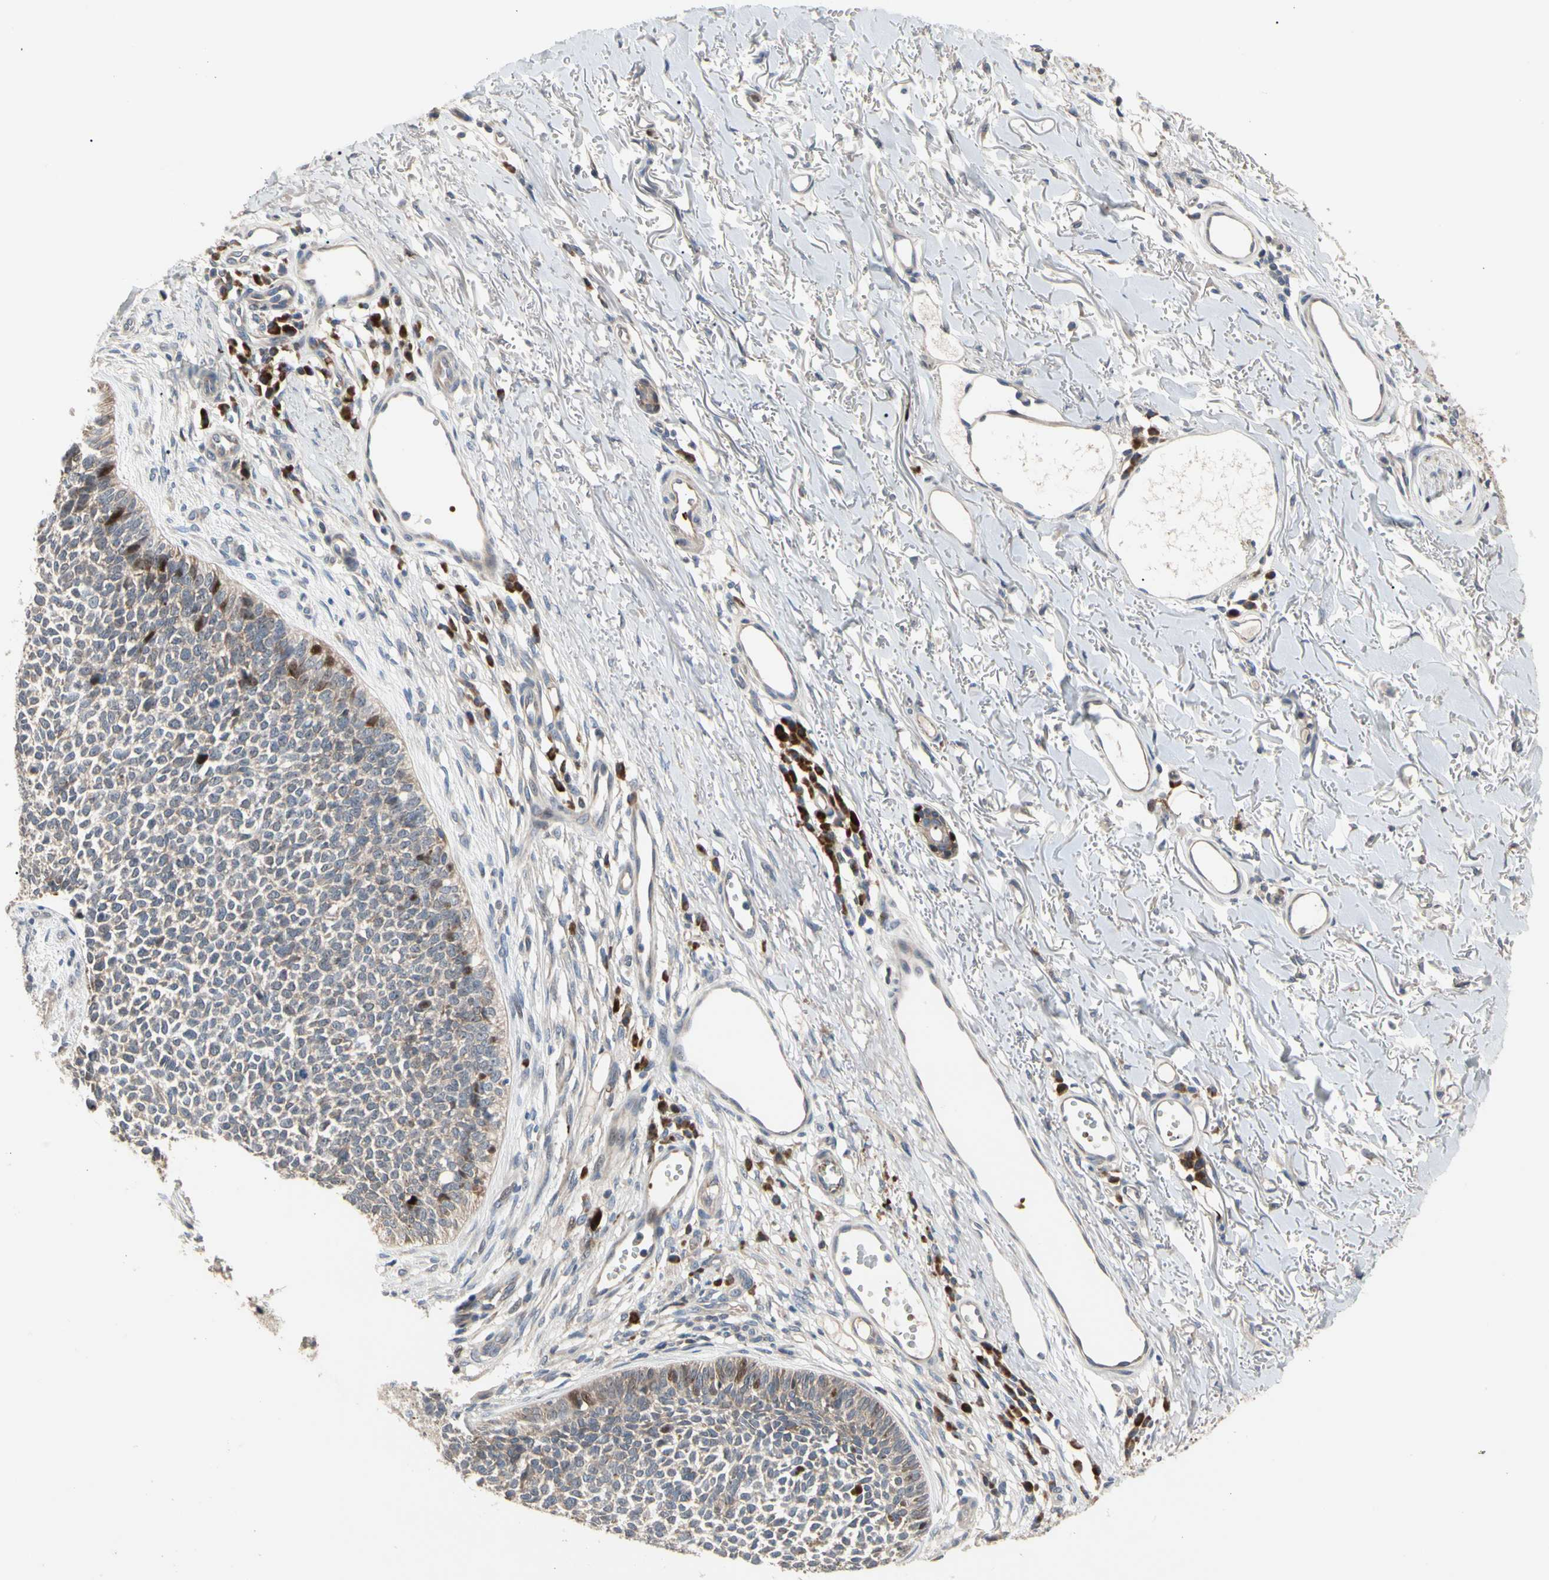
{"staining": {"intensity": "weak", "quantity": ">75%", "location": "cytoplasmic/membranous,nuclear"}, "tissue": "skin cancer", "cell_type": "Tumor cells", "image_type": "cancer", "snomed": [{"axis": "morphology", "description": "Basal cell carcinoma"}, {"axis": "topography", "description": "Skin"}], "caption": "A low amount of weak cytoplasmic/membranous and nuclear positivity is seen in about >75% of tumor cells in skin cancer (basal cell carcinoma) tissue.", "gene": "HMGCR", "patient": {"sex": "female", "age": 84}}